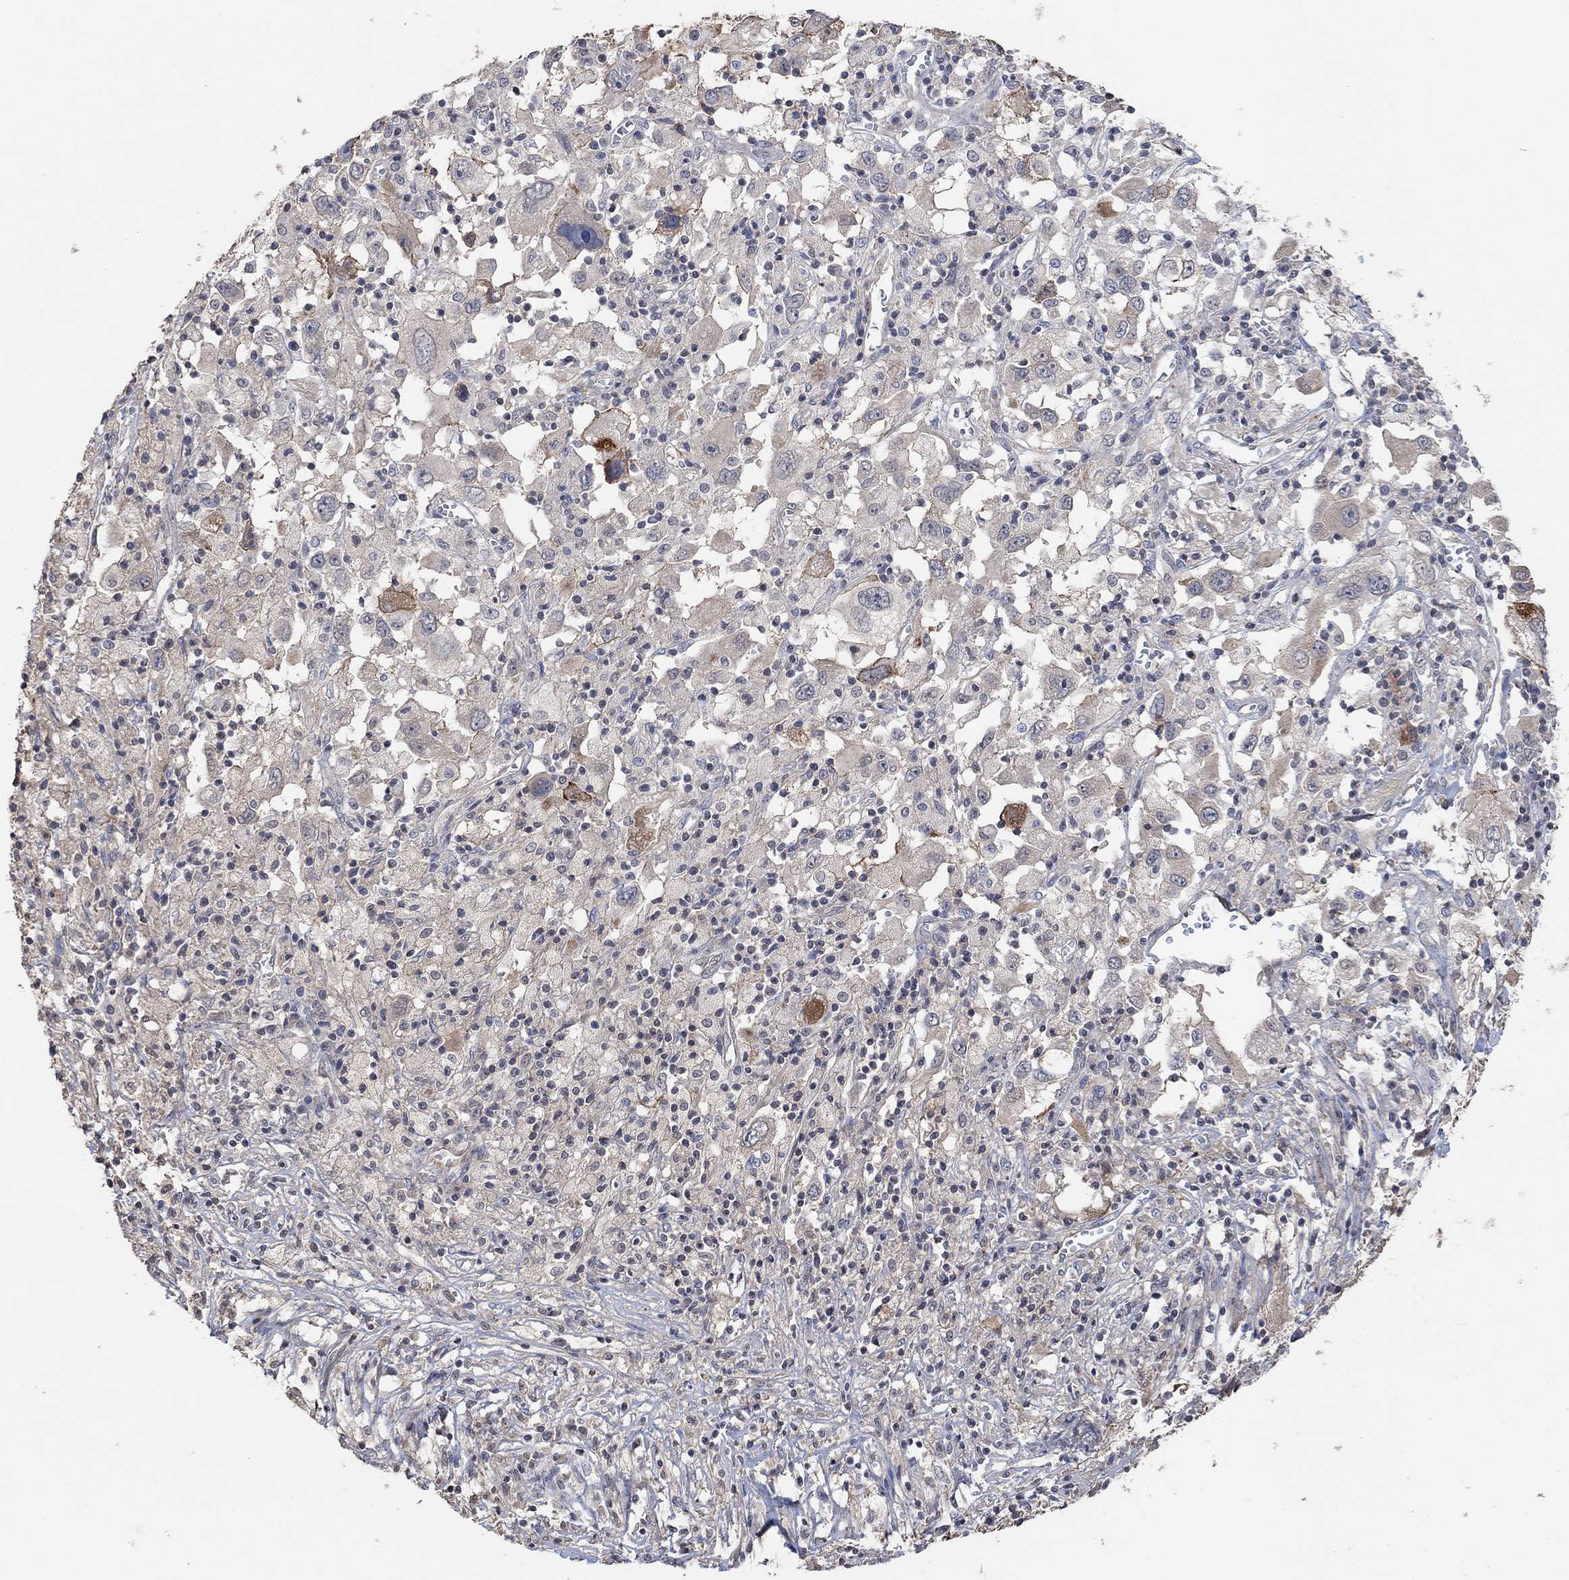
{"staining": {"intensity": "negative", "quantity": "none", "location": "none"}, "tissue": "melanoma", "cell_type": "Tumor cells", "image_type": "cancer", "snomed": [{"axis": "morphology", "description": "Malignant melanoma, Metastatic site"}, {"axis": "topography", "description": "Soft tissue"}], "caption": "Image shows no significant protein expression in tumor cells of melanoma. The staining was performed using DAB to visualize the protein expression in brown, while the nuclei were stained in blue with hematoxylin (Magnification: 20x).", "gene": "UNC5B", "patient": {"sex": "male", "age": 50}}